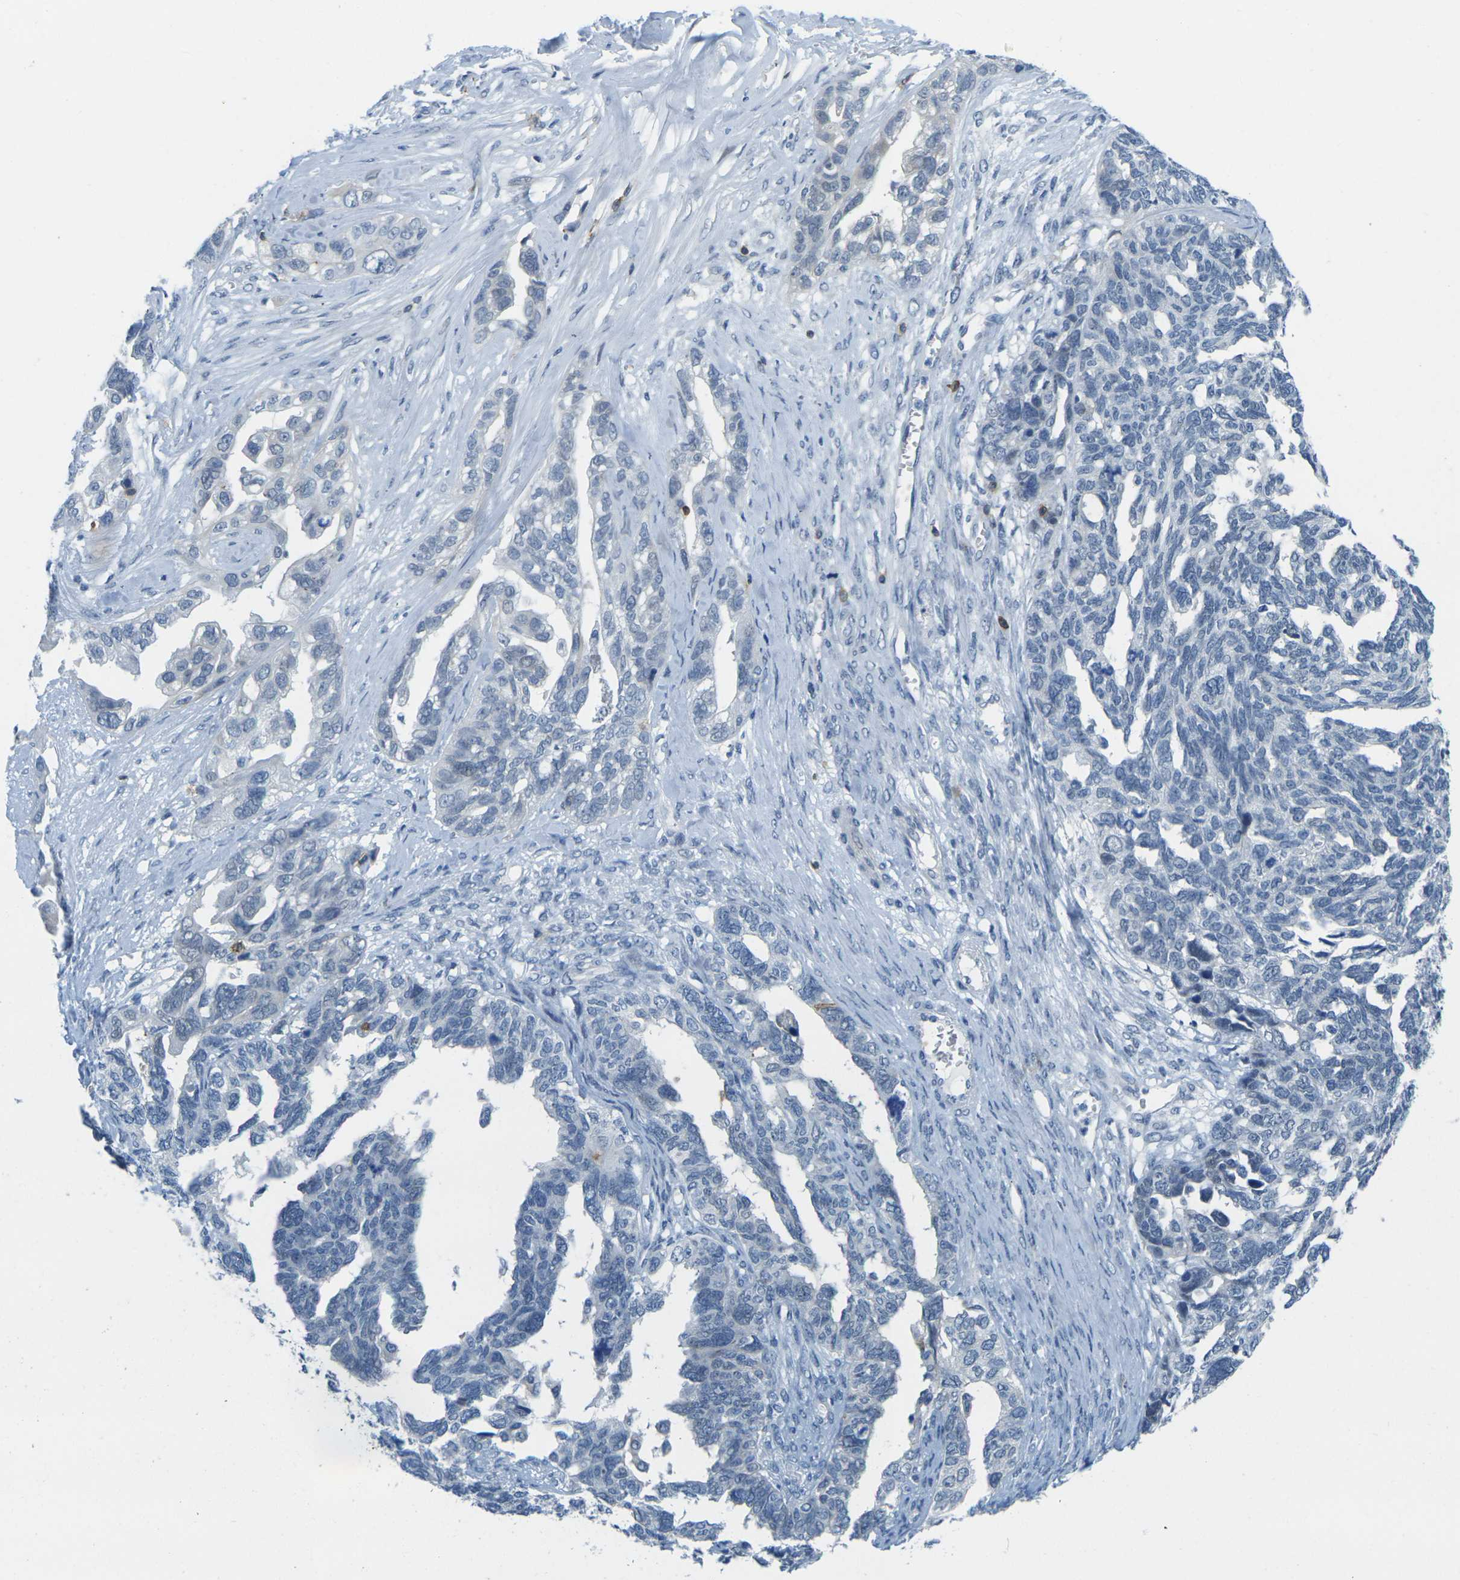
{"staining": {"intensity": "negative", "quantity": "none", "location": "none"}, "tissue": "ovarian cancer", "cell_type": "Tumor cells", "image_type": "cancer", "snomed": [{"axis": "morphology", "description": "Cystadenocarcinoma, serous, NOS"}, {"axis": "topography", "description": "Ovary"}], "caption": "Histopathology image shows no protein positivity in tumor cells of ovarian cancer (serous cystadenocarcinoma) tissue.", "gene": "CD3D", "patient": {"sex": "female", "age": 79}}